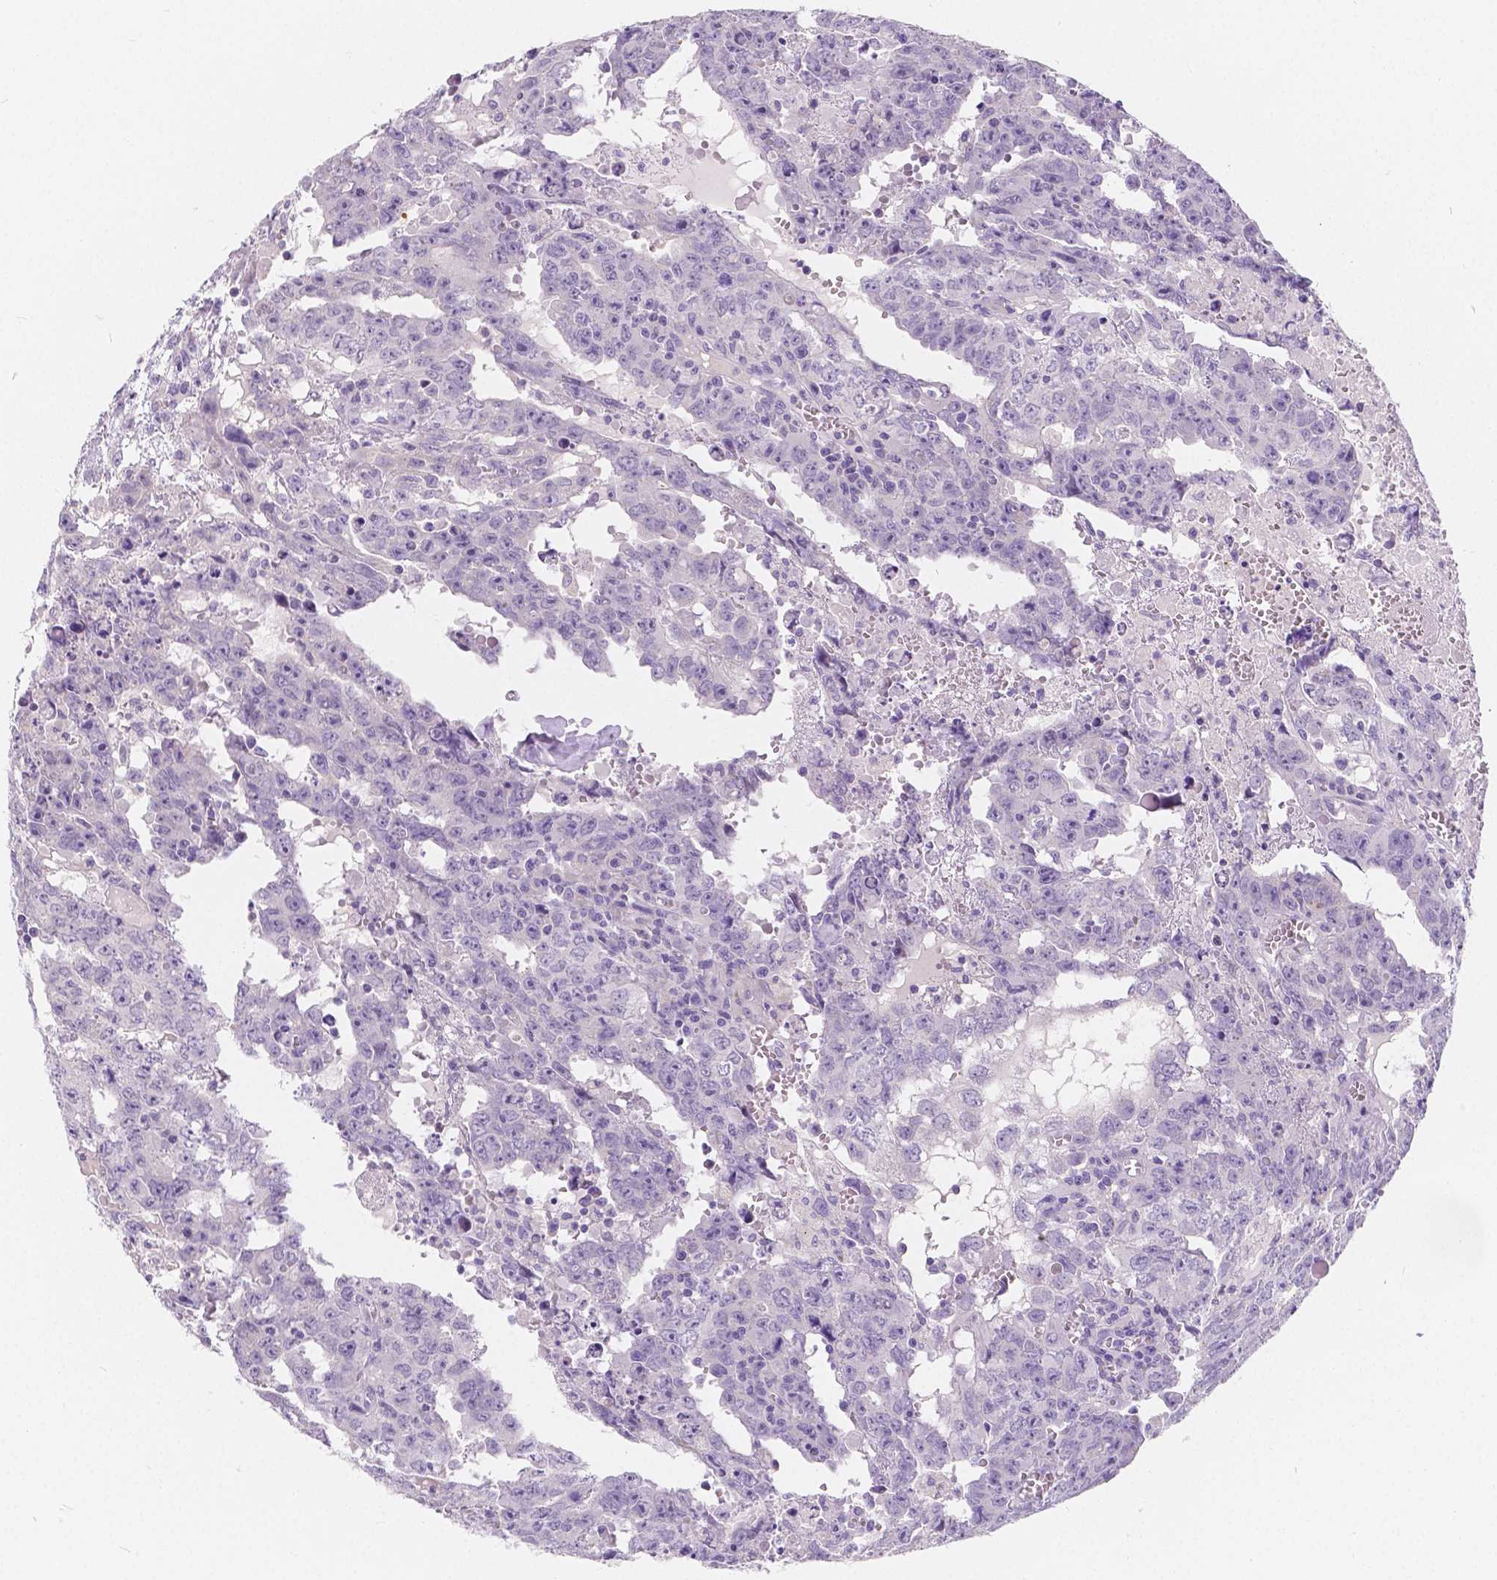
{"staining": {"intensity": "negative", "quantity": "none", "location": "none"}, "tissue": "testis cancer", "cell_type": "Tumor cells", "image_type": "cancer", "snomed": [{"axis": "morphology", "description": "Carcinoma, Embryonal, NOS"}, {"axis": "topography", "description": "Testis"}], "caption": "A photomicrograph of testis cancer (embryonal carcinoma) stained for a protein displays no brown staining in tumor cells.", "gene": "RNF186", "patient": {"sex": "male", "age": 22}}